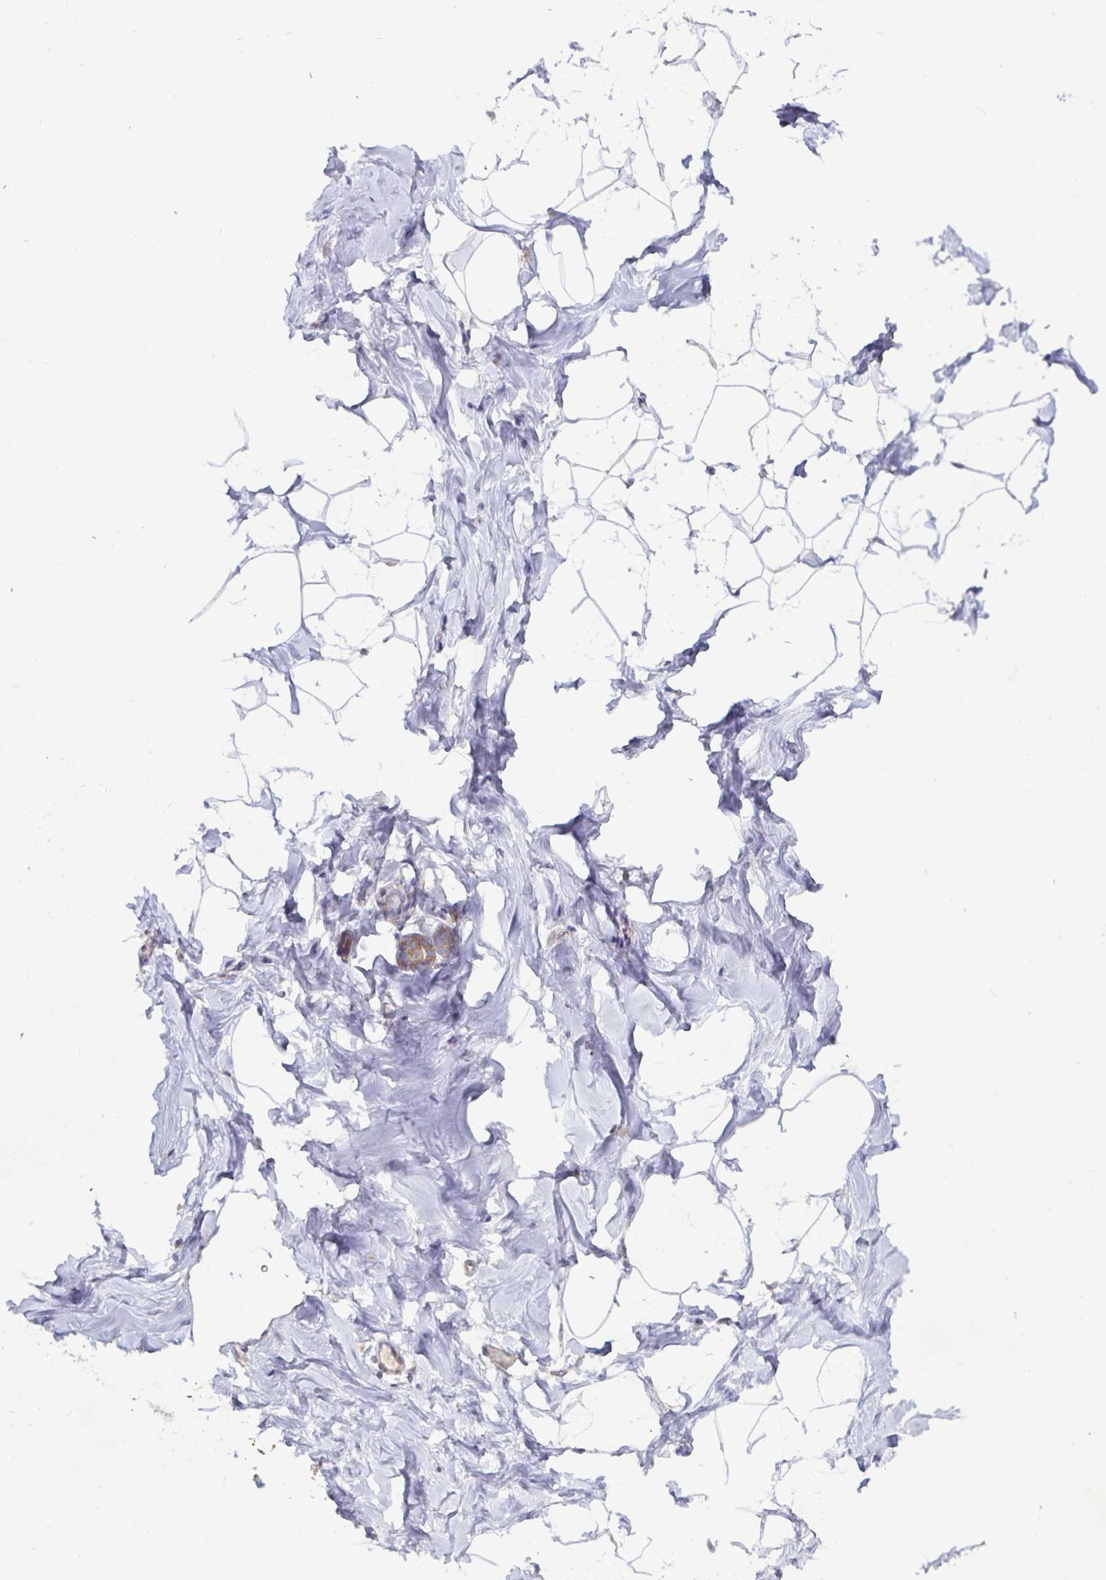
{"staining": {"intensity": "negative", "quantity": "none", "location": "none"}, "tissue": "breast", "cell_type": "Adipocytes", "image_type": "normal", "snomed": [{"axis": "morphology", "description": "Normal tissue, NOS"}, {"axis": "topography", "description": "Breast"}], "caption": "High power microscopy photomicrograph of an IHC image of benign breast, revealing no significant staining in adipocytes.", "gene": "FAM120A", "patient": {"sex": "female", "age": 32}}